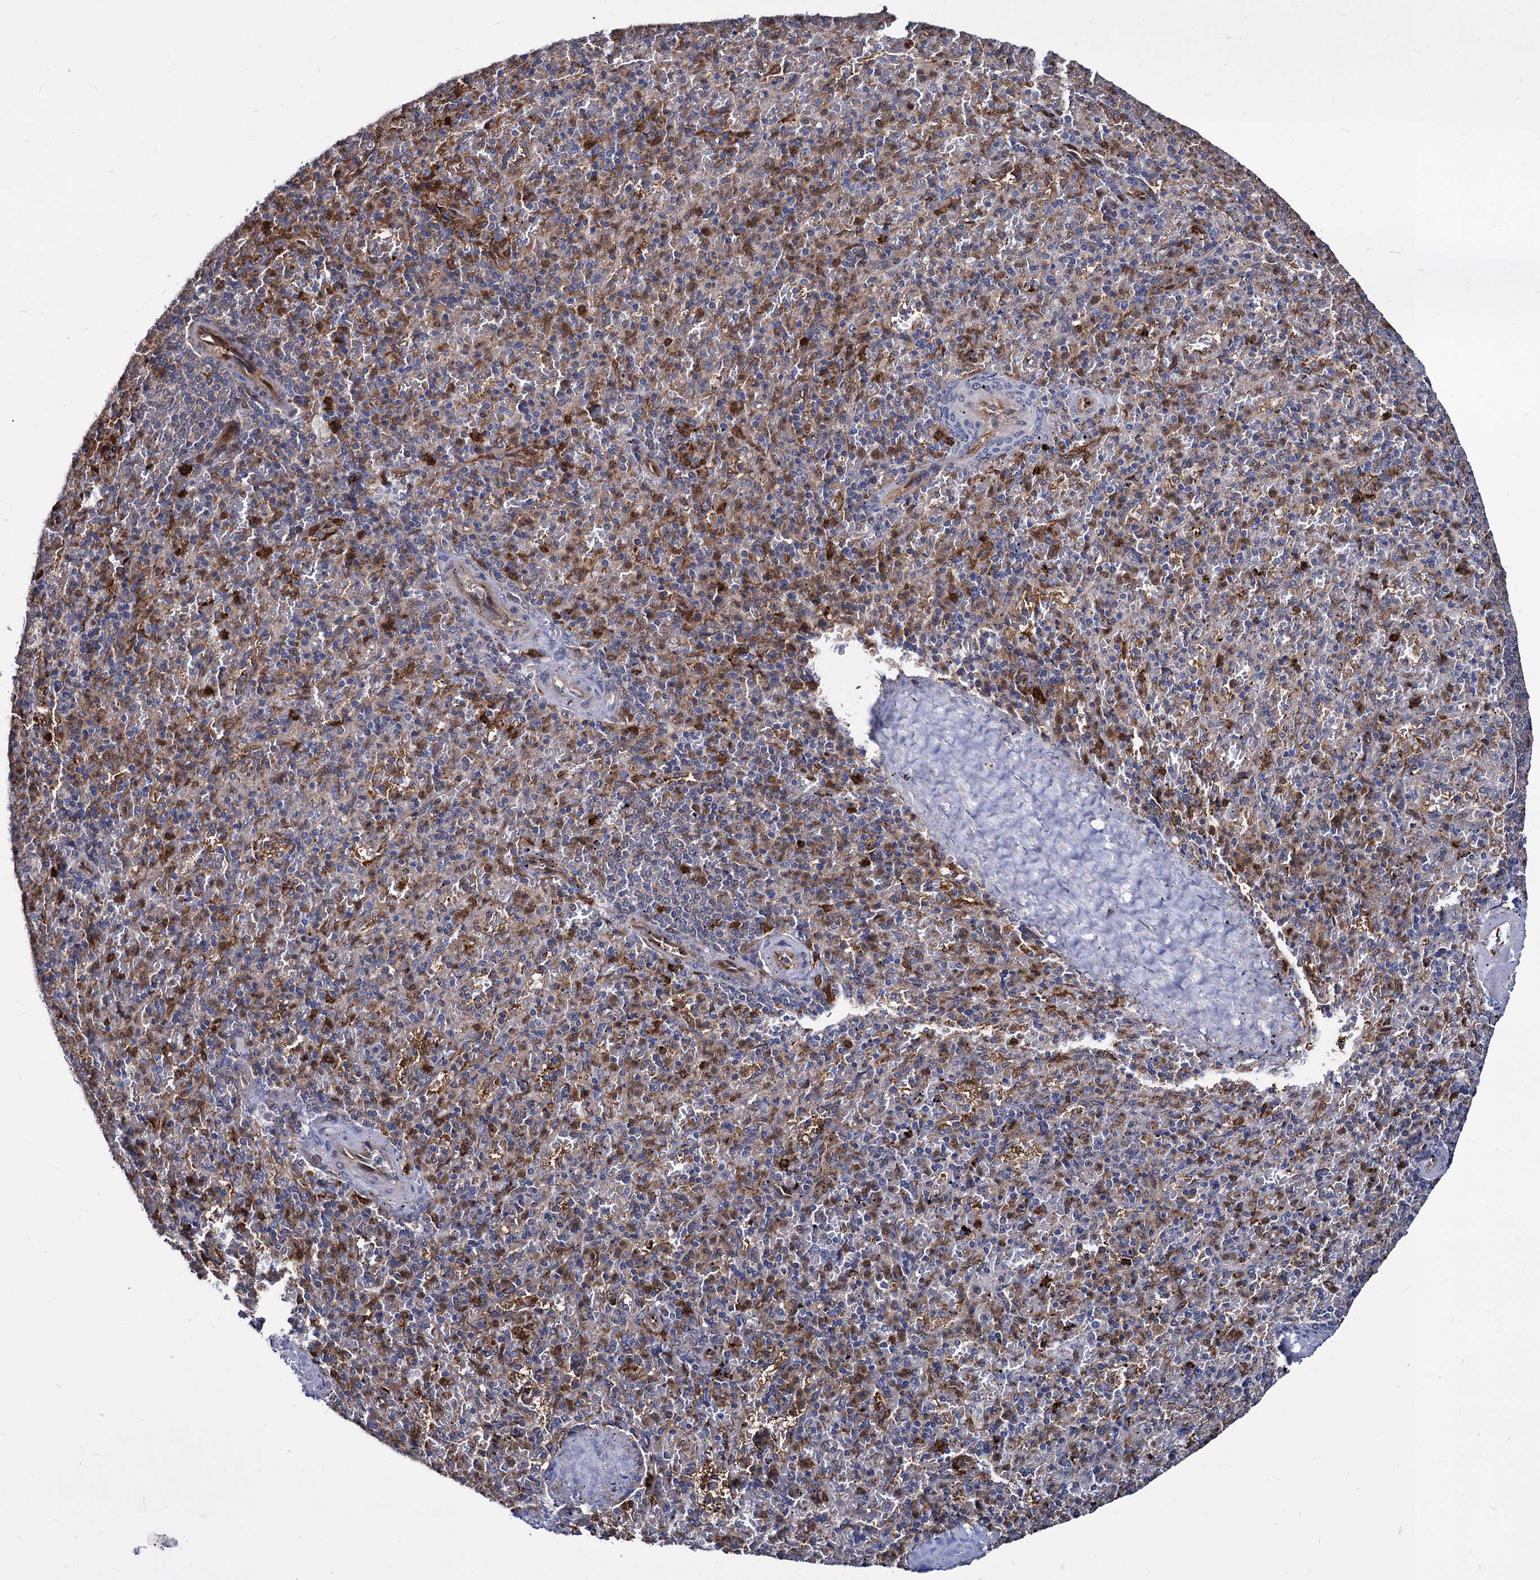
{"staining": {"intensity": "moderate", "quantity": "<25%", "location": "cytoplasmic/membranous,nuclear"}, "tissue": "spleen", "cell_type": "Cells in red pulp", "image_type": "normal", "snomed": [{"axis": "morphology", "description": "Normal tissue, NOS"}, {"axis": "topography", "description": "Spleen"}], "caption": "Immunohistochemical staining of normal spleen displays low levels of moderate cytoplasmic/membranous,nuclear staining in about <25% of cells in red pulp. The protein is stained brown, and the nuclei are stained in blue (DAB IHC with brightfield microscopy, high magnification).", "gene": "CPPED1", "patient": {"sex": "male", "age": 82}}